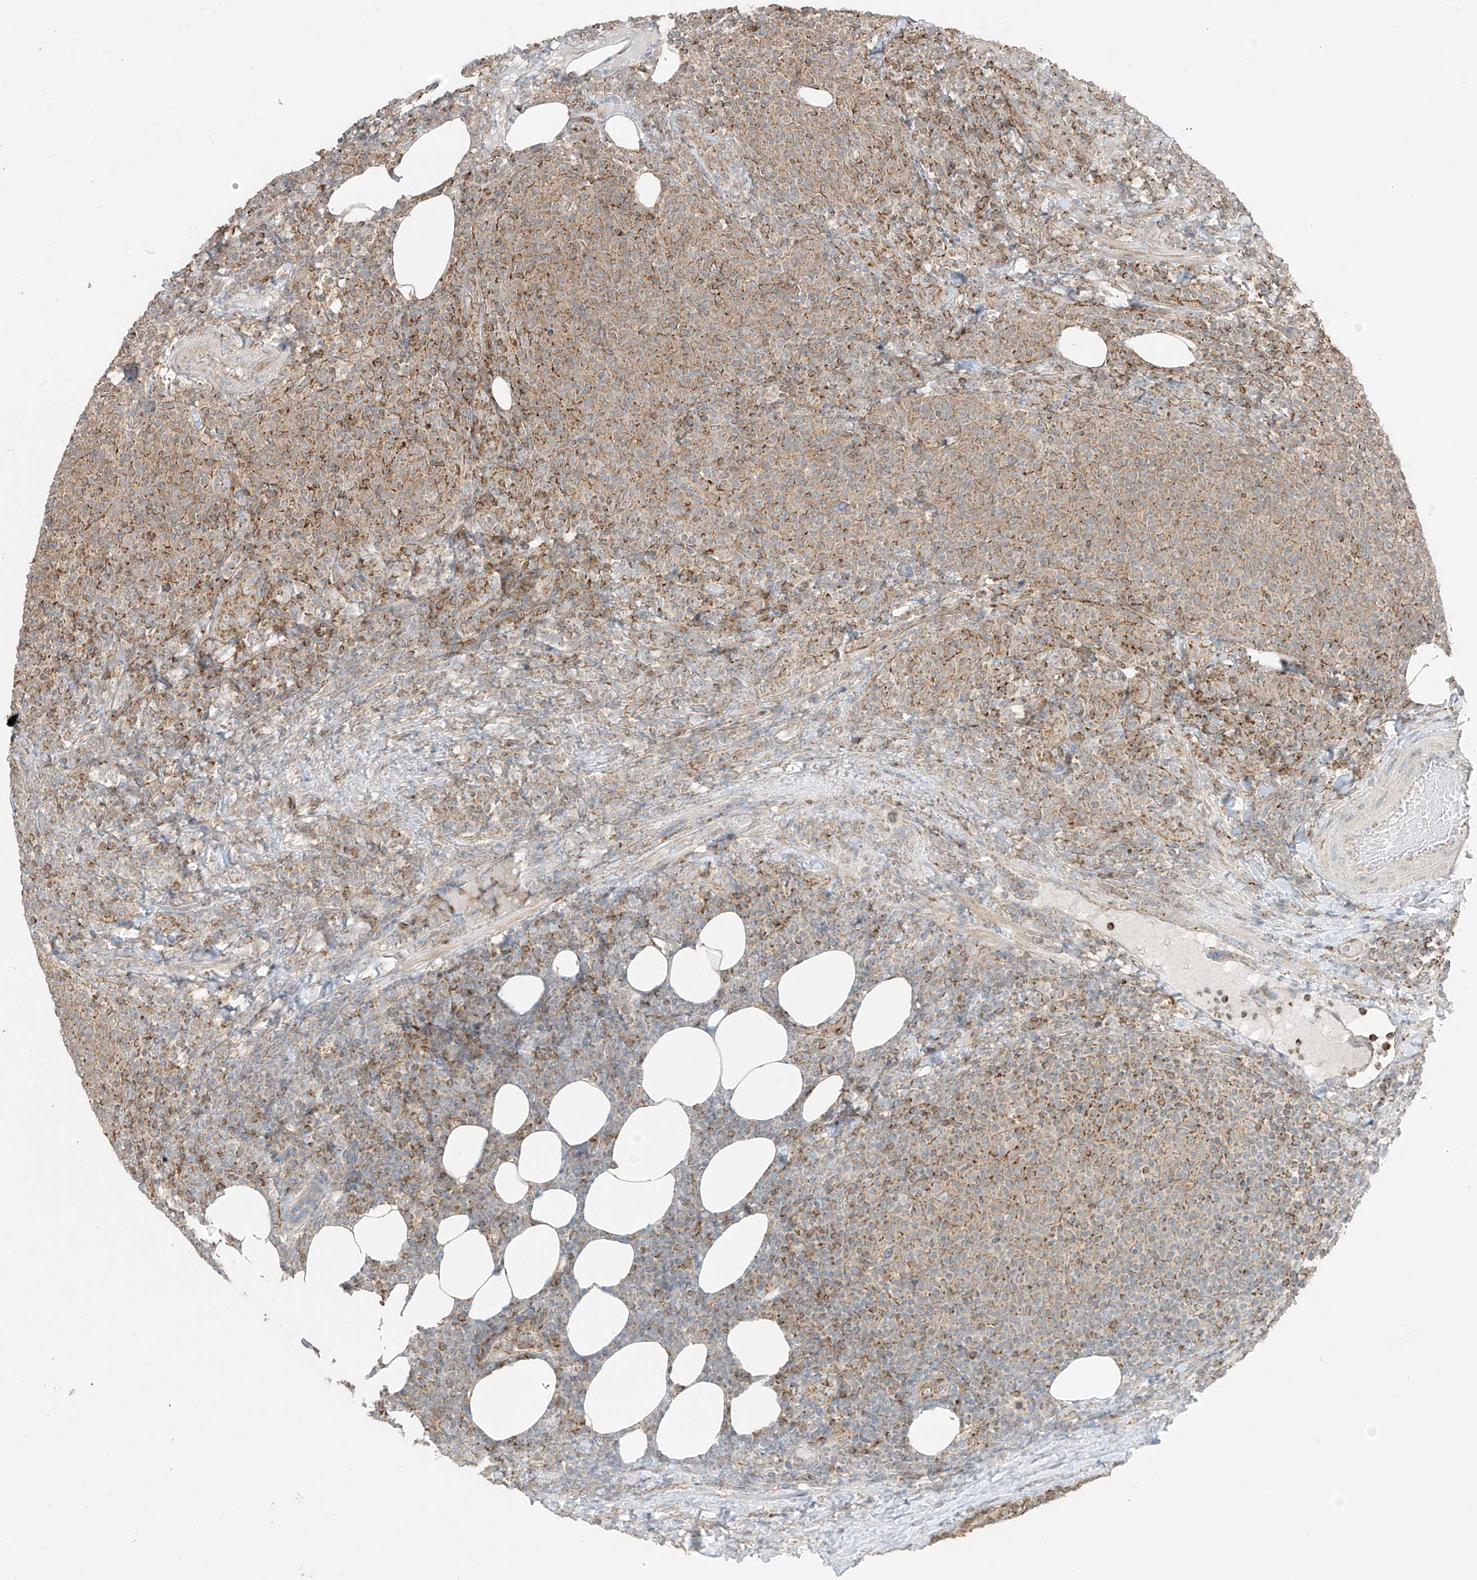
{"staining": {"intensity": "moderate", "quantity": "<25%", "location": "cytoplasmic/membranous"}, "tissue": "lymphoma", "cell_type": "Tumor cells", "image_type": "cancer", "snomed": [{"axis": "morphology", "description": "Malignant lymphoma, non-Hodgkin's type, Low grade"}, {"axis": "topography", "description": "Lymph node"}], "caption": "Immunohistochemistry (IHC) of lymphoma shows low levels of moderate cytoplasmic/membranous positivity in about <25% of tumor cells.", "gene": "ETHE1", "patient": {"sex": "male", "age": 66}}